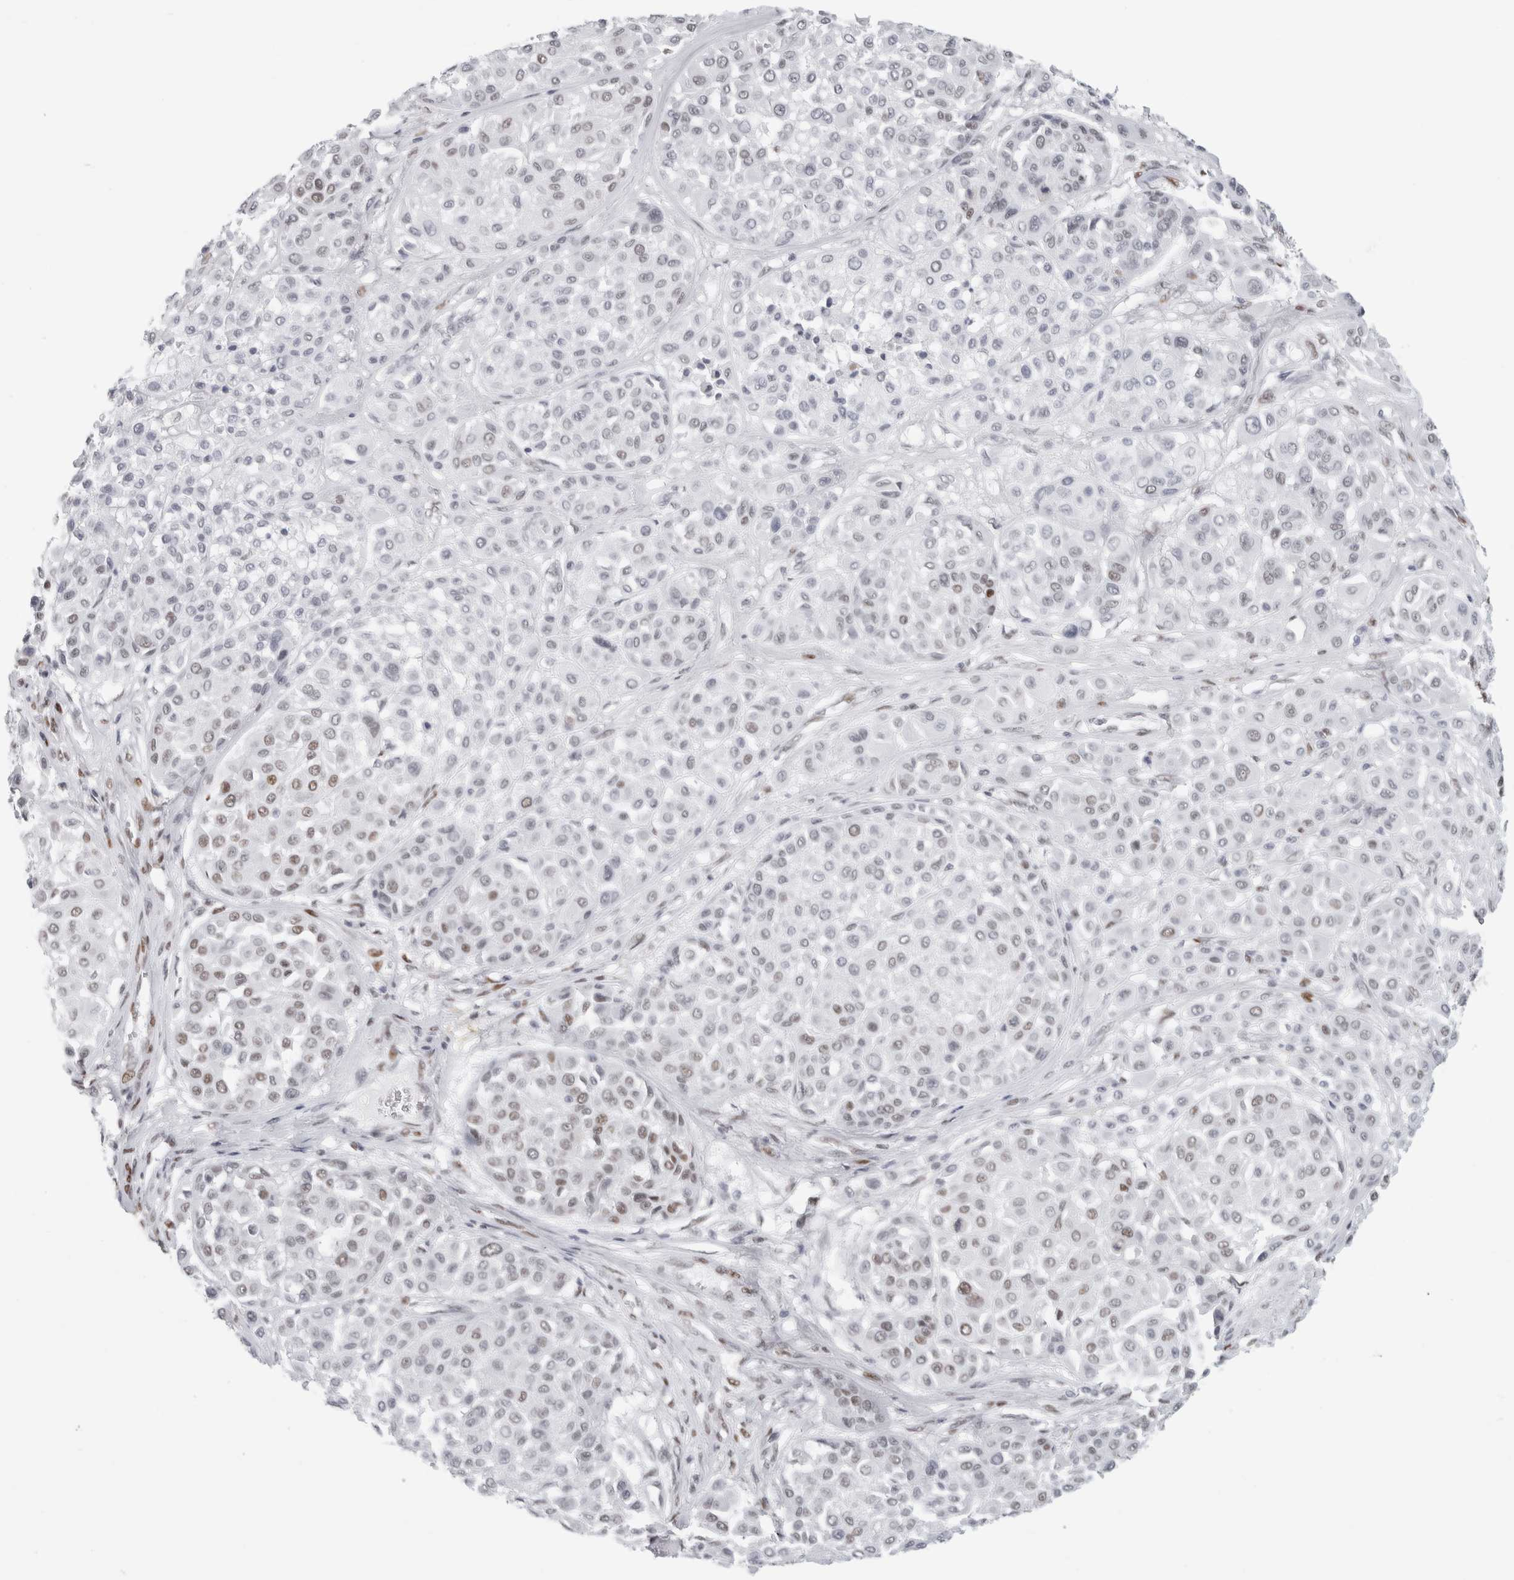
{"staining": {"intensity": "weak", "quantity": "25%-75%", "location": "nuclear"}, "tissue": "melanoma", "cell_type": "Tumor cells", "image_type": "cancer", "snomed": [{"axis": "morphology", "description": "Malignant melanoma, Metastatic site"}, {"axis": "topography", "description": "Soft tissue"}], "caption": "A brown stain shows weak nuclear staining of a protein in melanoma tumor cells. The staining was performed using DAB (3,3'-diaminobenzidine) to visualize the protein expression in brown, while the nuclei were stained in blue with hematoxylin (Magnification: 20x).", "gene": "SMARCC1", "patient": {"sex": "male", "age": 41}}